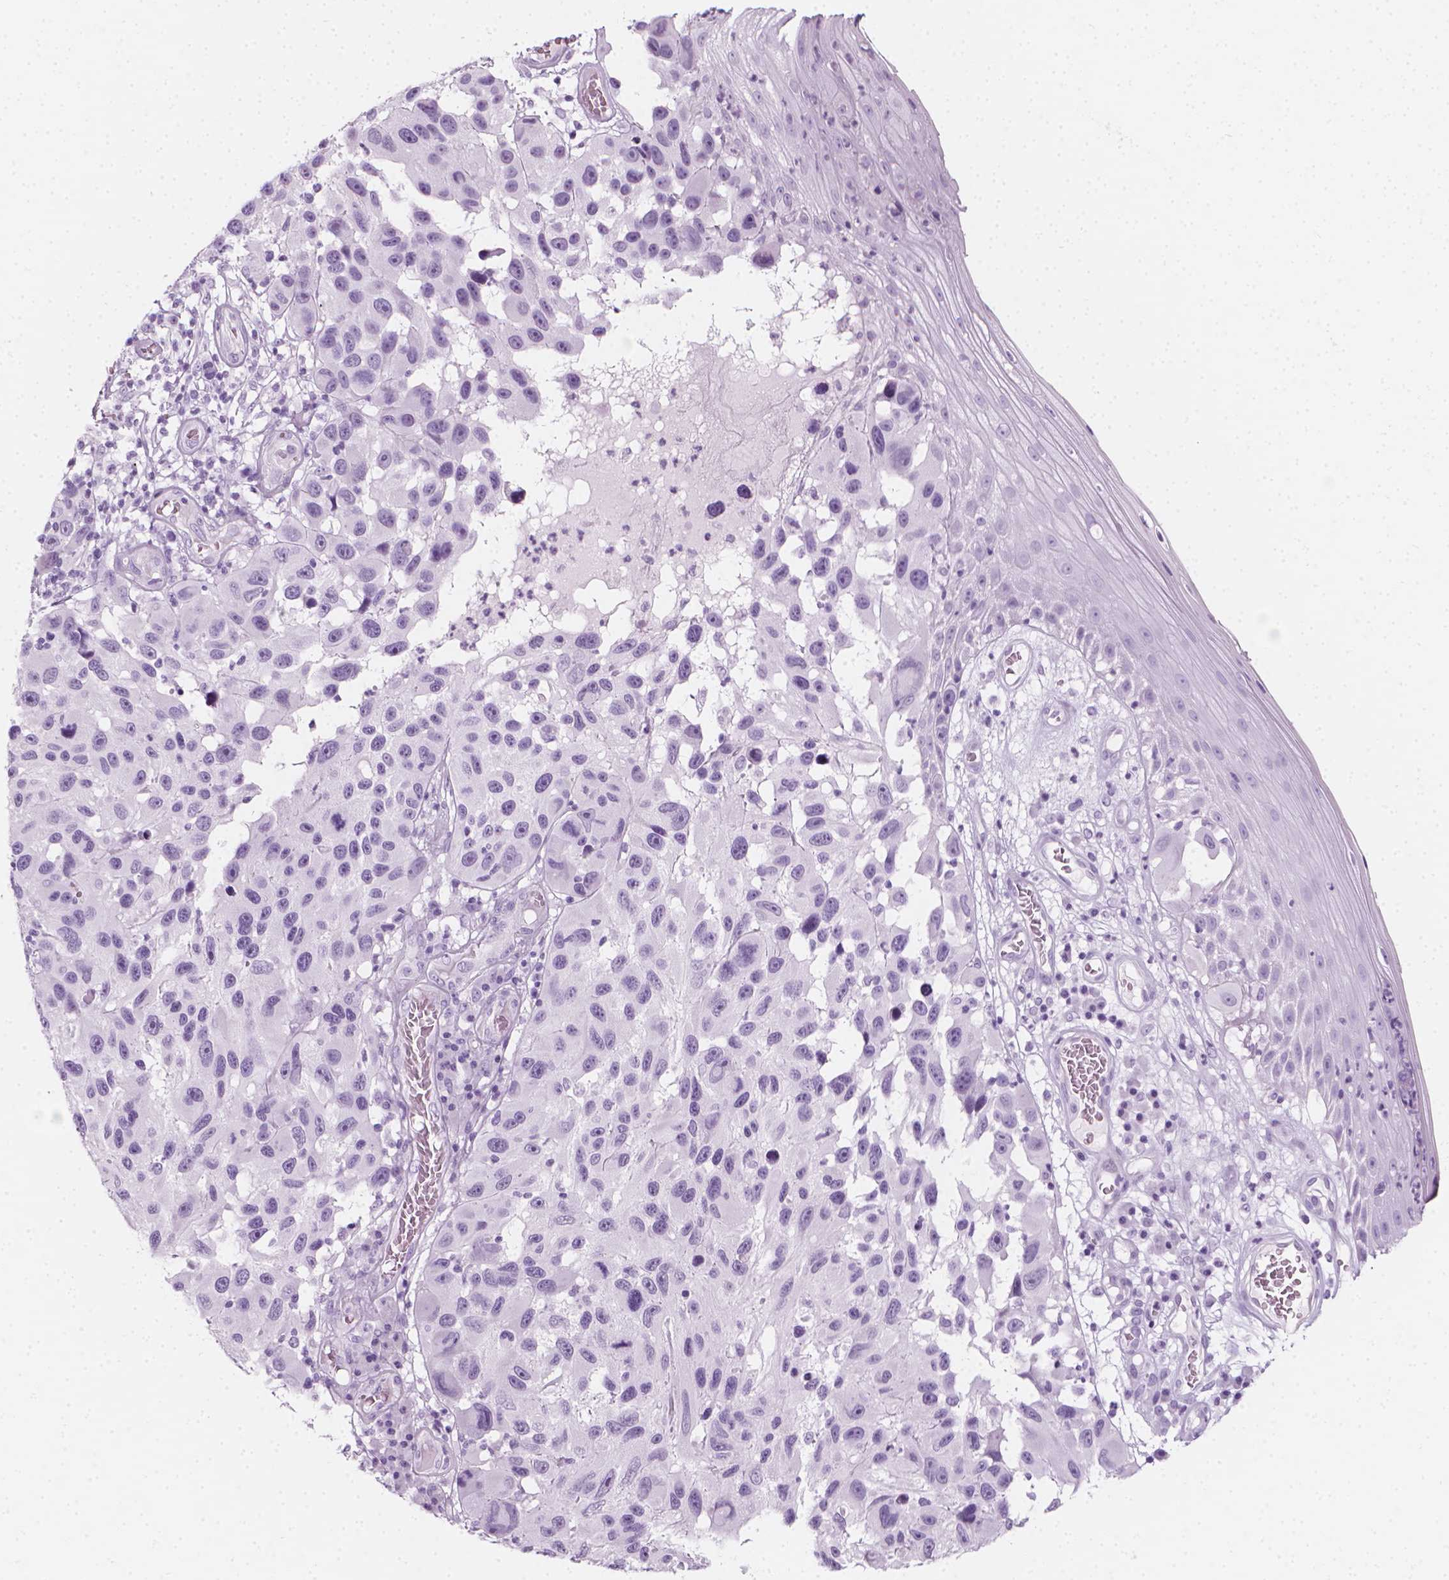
{"staining": {"intensity": "negative", "quantity": "none", "location": "none"}, "tissue": "melanoma", "cell_type": "Tumor cells", "image_type": "cancer", "snomed": [{"axis": "morphology", "description": "Malignant melanoma, NOS"}, {"axis": "topography", "description": "Skin"}], "caption": "This is an immunohistochemistry (IHC) image of melanoma. There is no positivity in tumor cells.", "gene": "SCG3", "patient": {"sex": "male", "age": 53}}